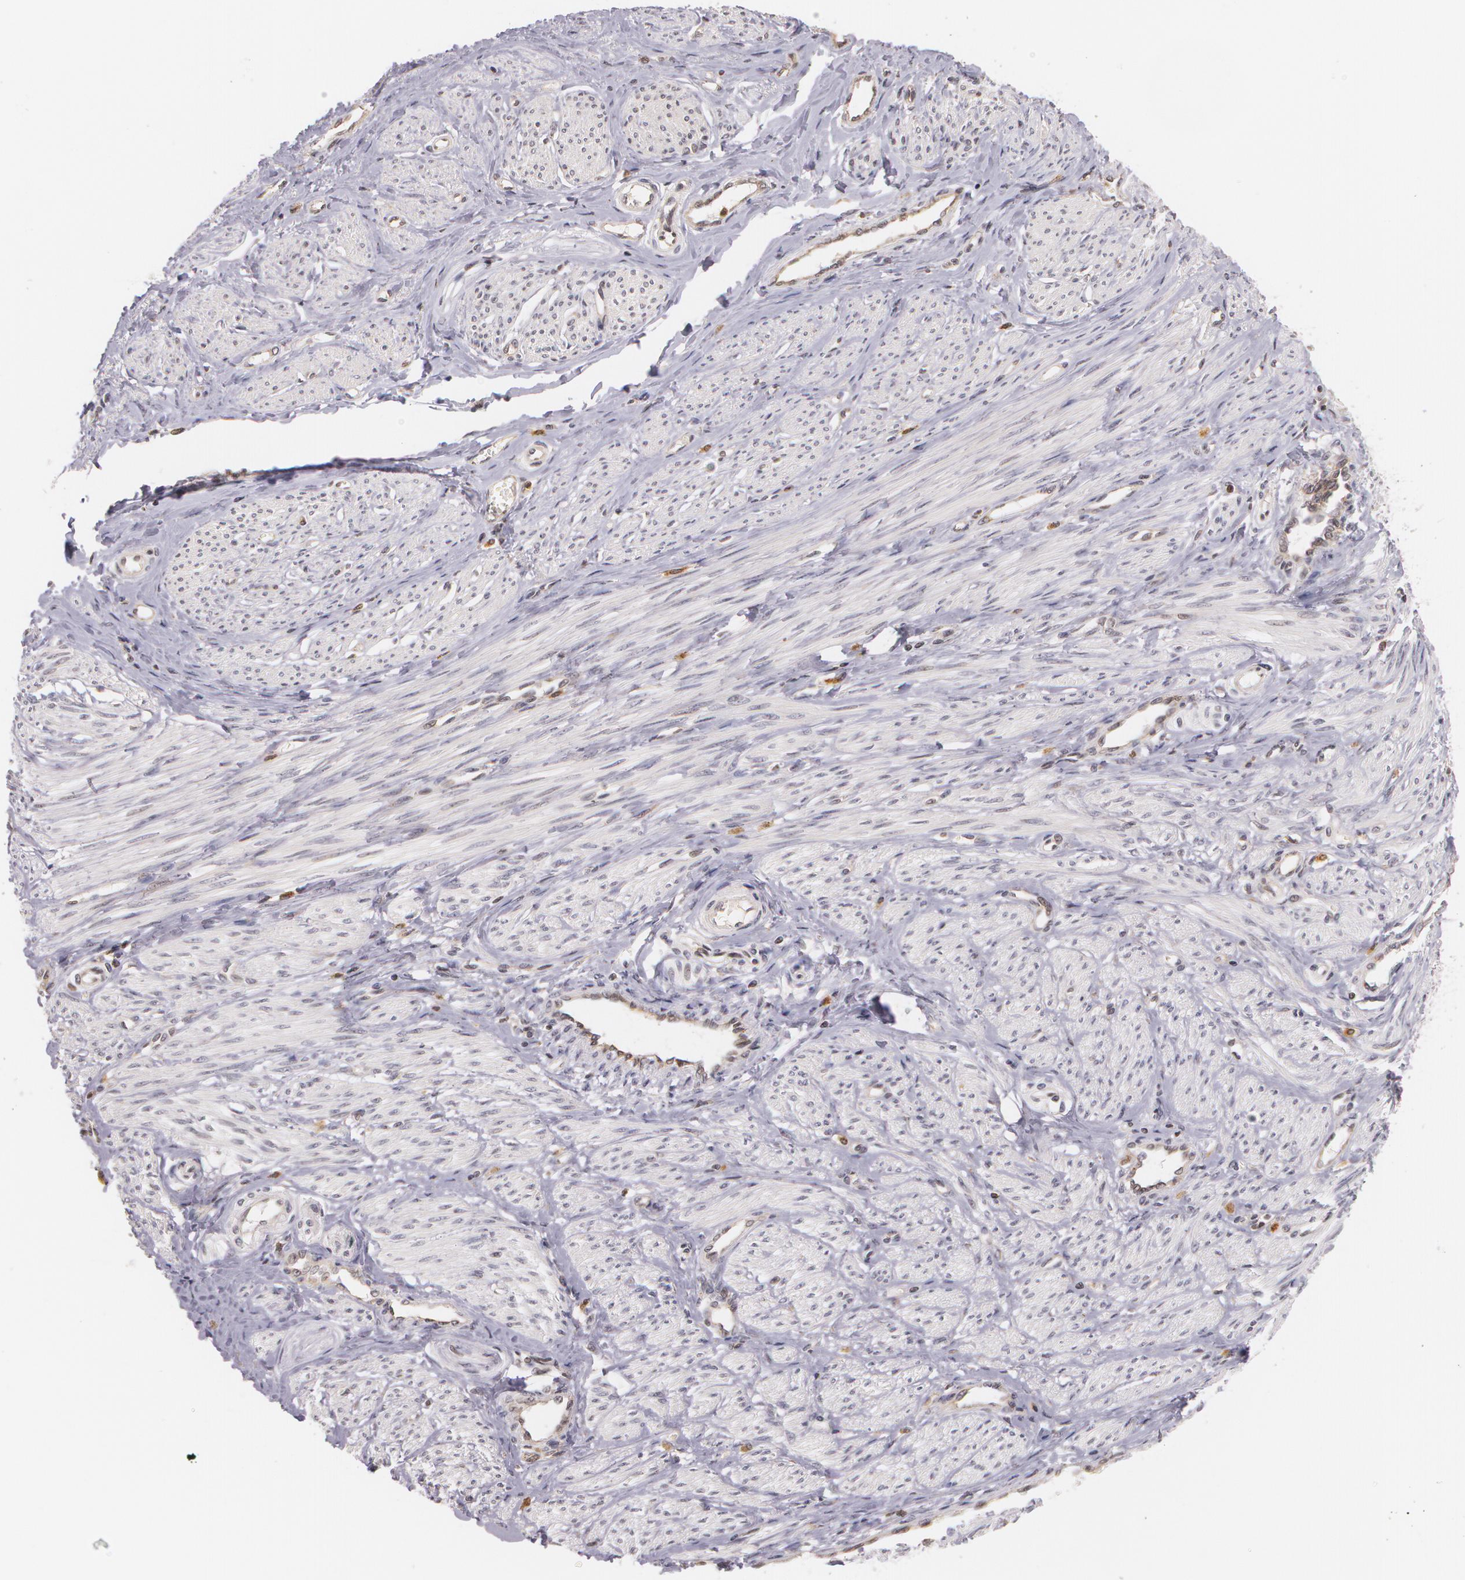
{"staining": {"intensity": "weak", "quantity": "<25%", "location": "nuclear"}, "tissue": "smooth muscle", "cell_type": "Smooth muscle cells", "image_type": "normal", "snomed": [{"axis": "morphology", "description": "Normal tissue, NOS"}, {"axis": "topography", "description": "Smooth muscle"}, {"axis": "topography", "description": "Uterus"}], "caption": "Immunohistochemistry (IHC) histopathology image of benign human smooth muscle stained for a protein (brown), which demonstrates no positivity in smooth muscle cells. (DAB immunohistochemistry with hematoxylin counter stain).", "gene": "VAV3", "patient": {"sex": "female", "age": 39}}